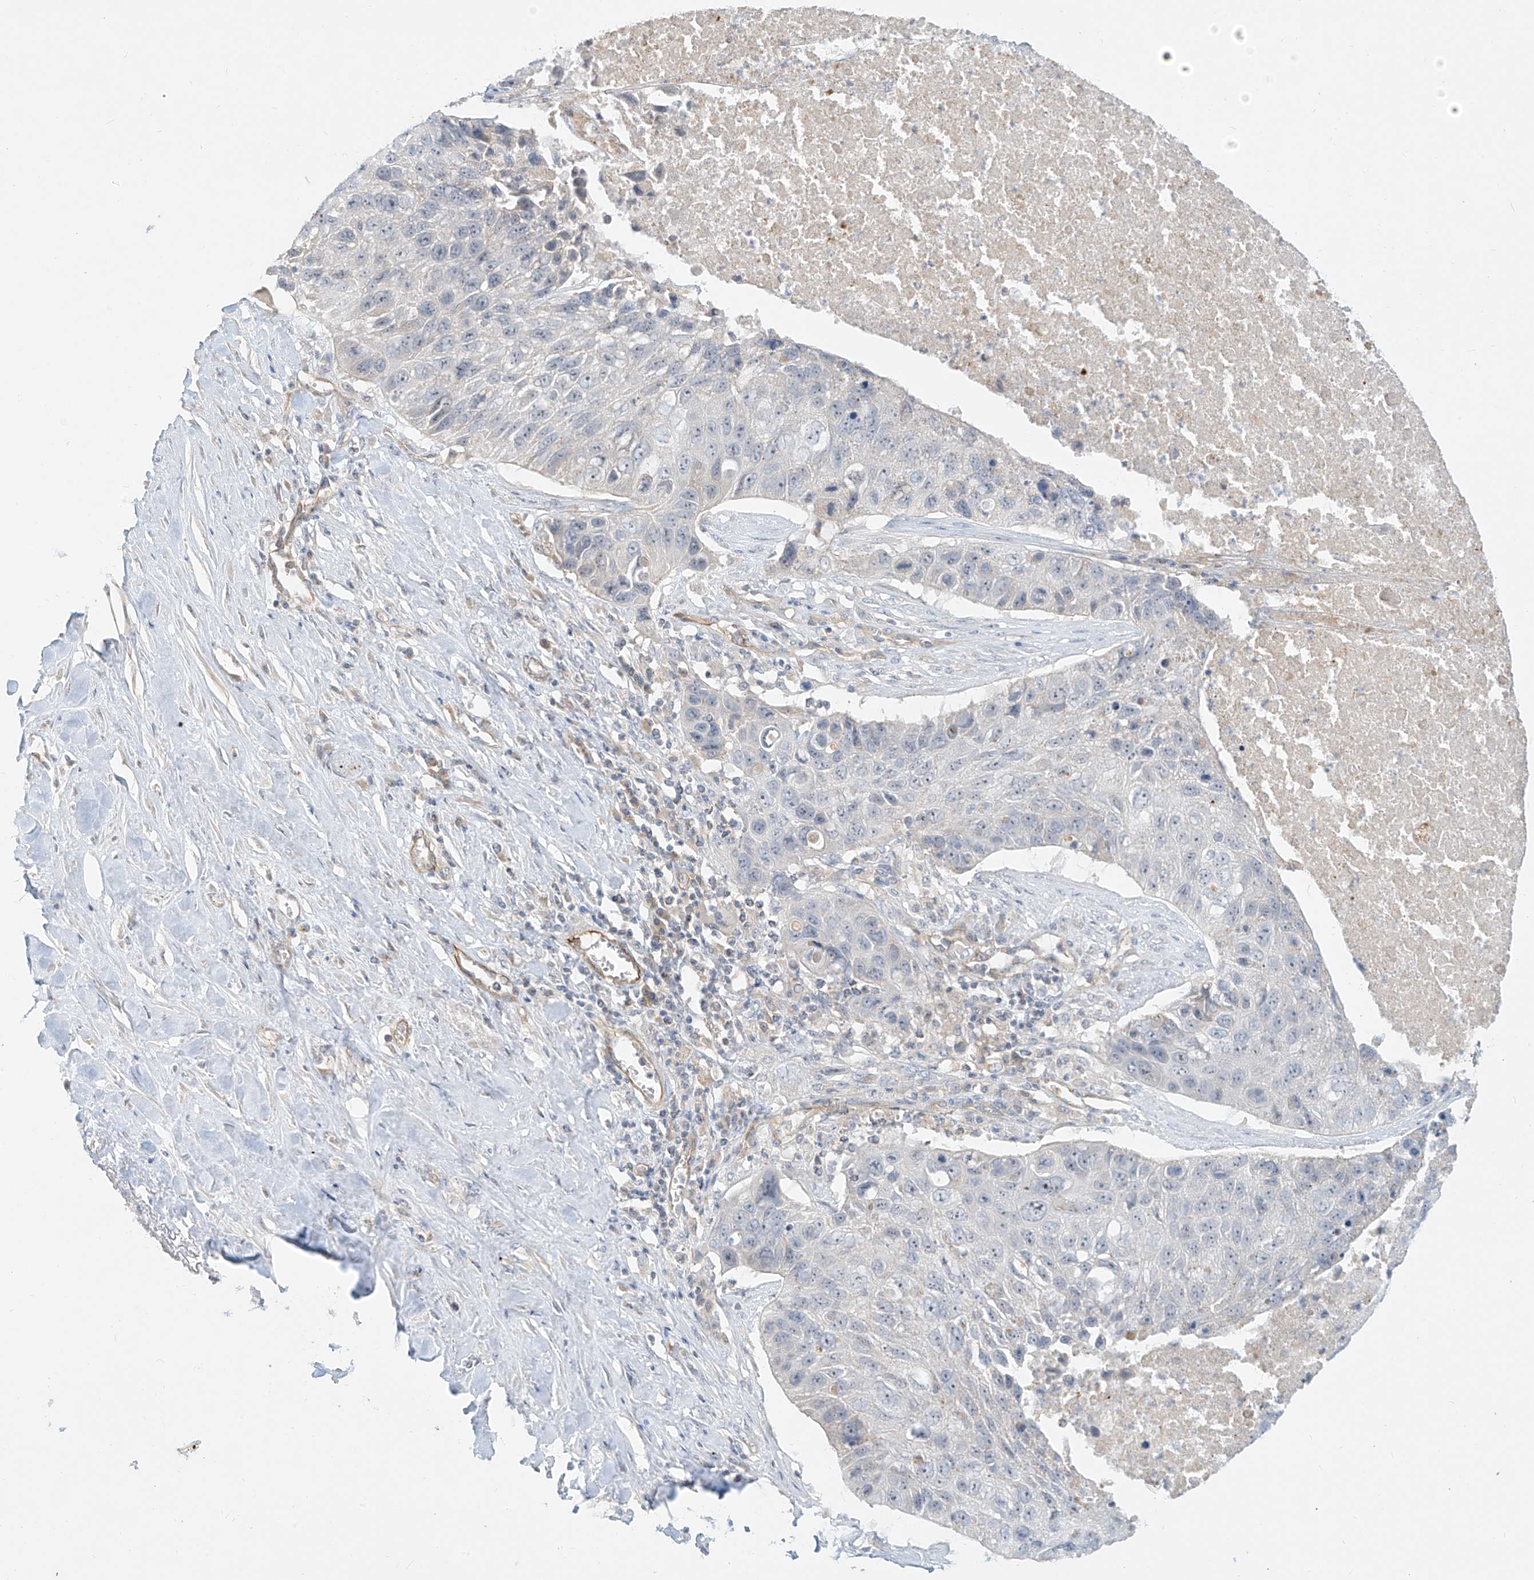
{"staining": {"intensity": "negative", "quantity": "none", "location": "none"}, "tissue": "lung cancer", "cell_type": "Tumor cells", "image_type": "cancer", "snomed": [{"axis": "morphology", "description": "Squamous cell carcinoma, NOS"}, {"axis": "topography", "description": "Lung"}], "caption": "A high-resolution histopathology image shows immunohistochemistry (IHC) staining of lung cancer, which exhibits no significant expression in tumor cells.", "gene": "C2orf42", "patient": {"sex": "male", "age": 61}}